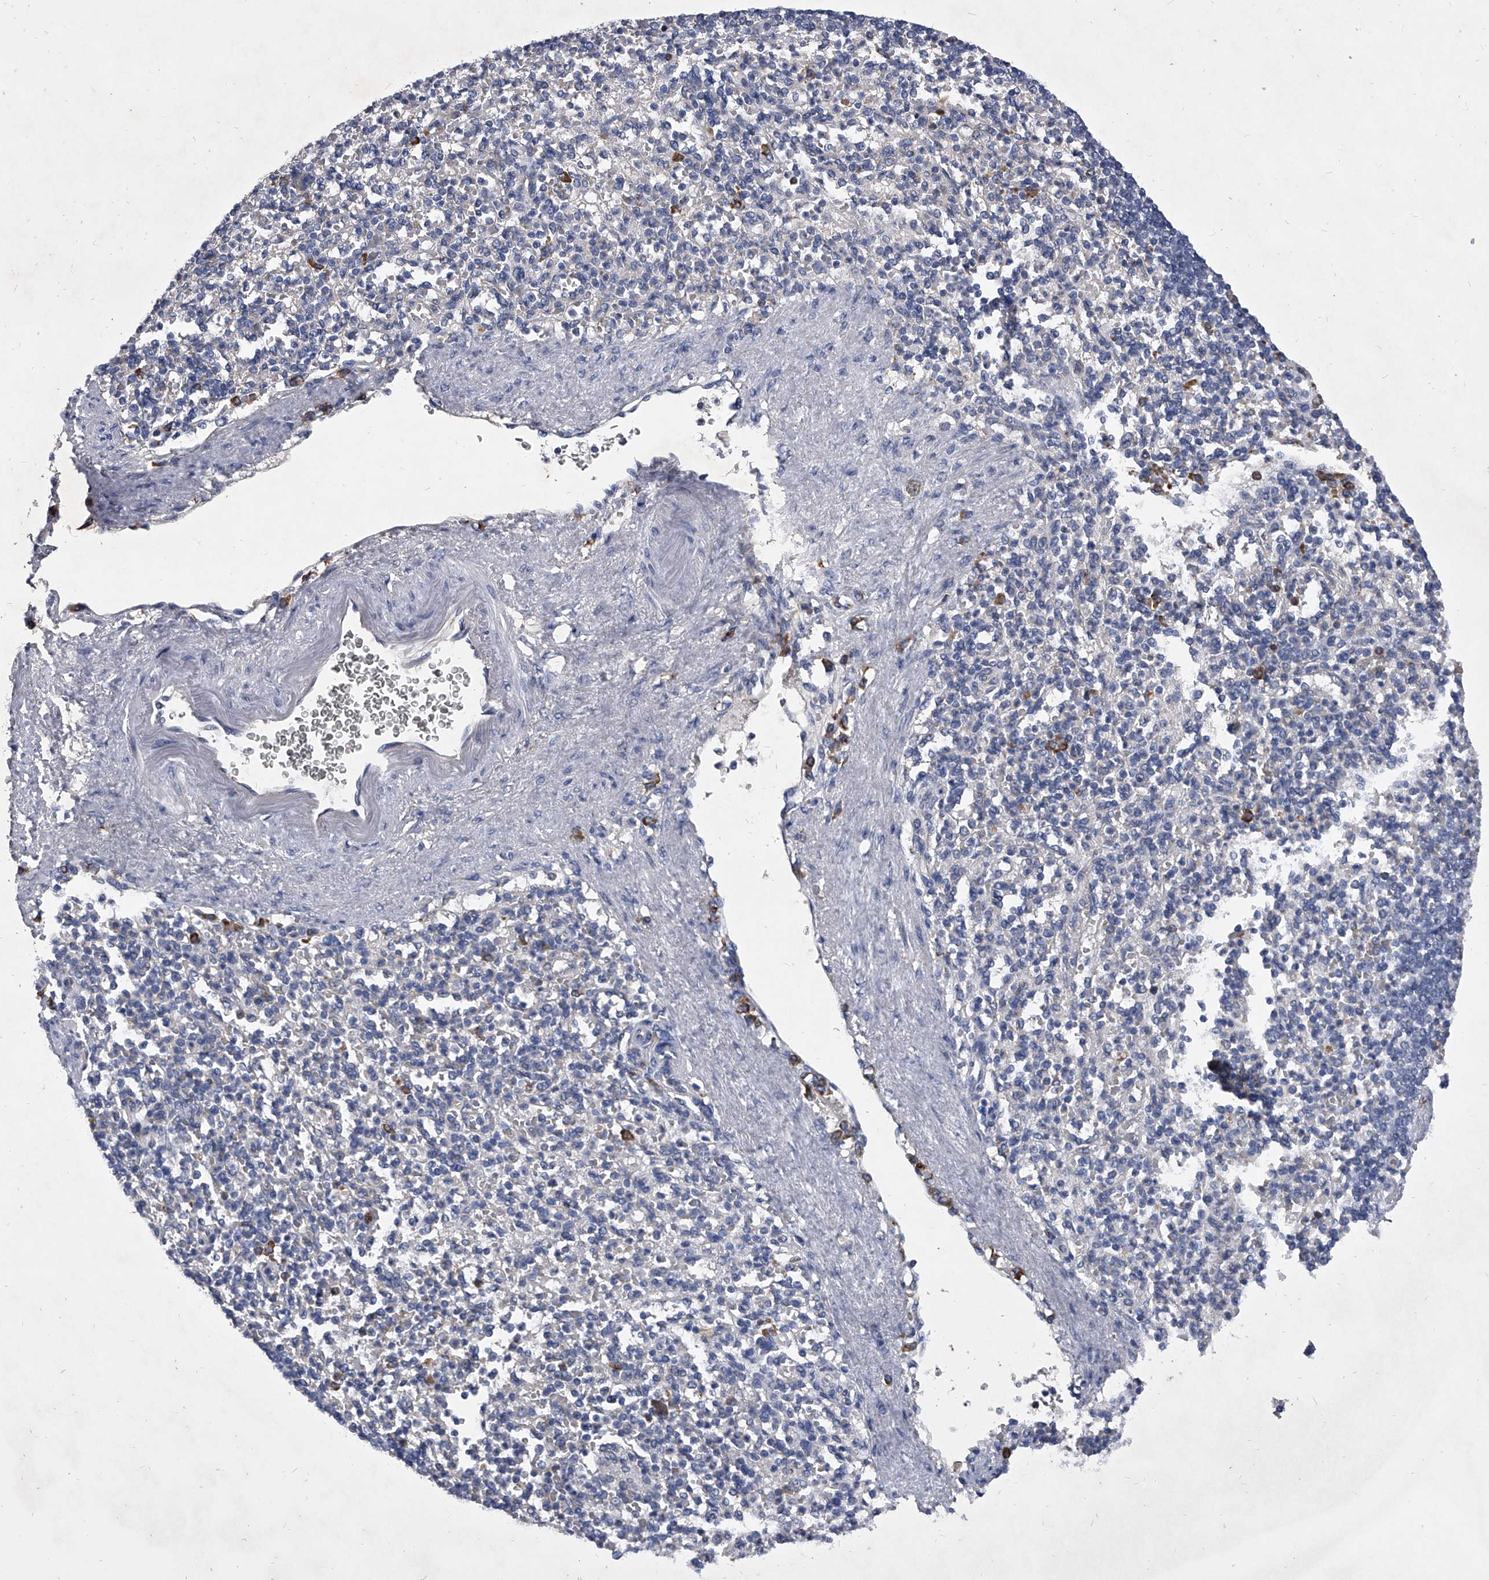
{"staining": {"intensity": "negative", "quantity": "none", "location": "none"}, "tissue": "spleen", "cell_type": "Cells in red pulp", "image_type": "normal", "snomed": [{"axis": "morphology", "description": "Normal tissue, NOS"}, {"axis": "topography", "description": "Spleen"}], "caption": "Cells in red pulp show no significant expression in normal spleen. (Immunohistochemistry, brightfield microscopy, high magnification).", "gene": "CCR4", "patient": {"sex": "female", "age": 74}}